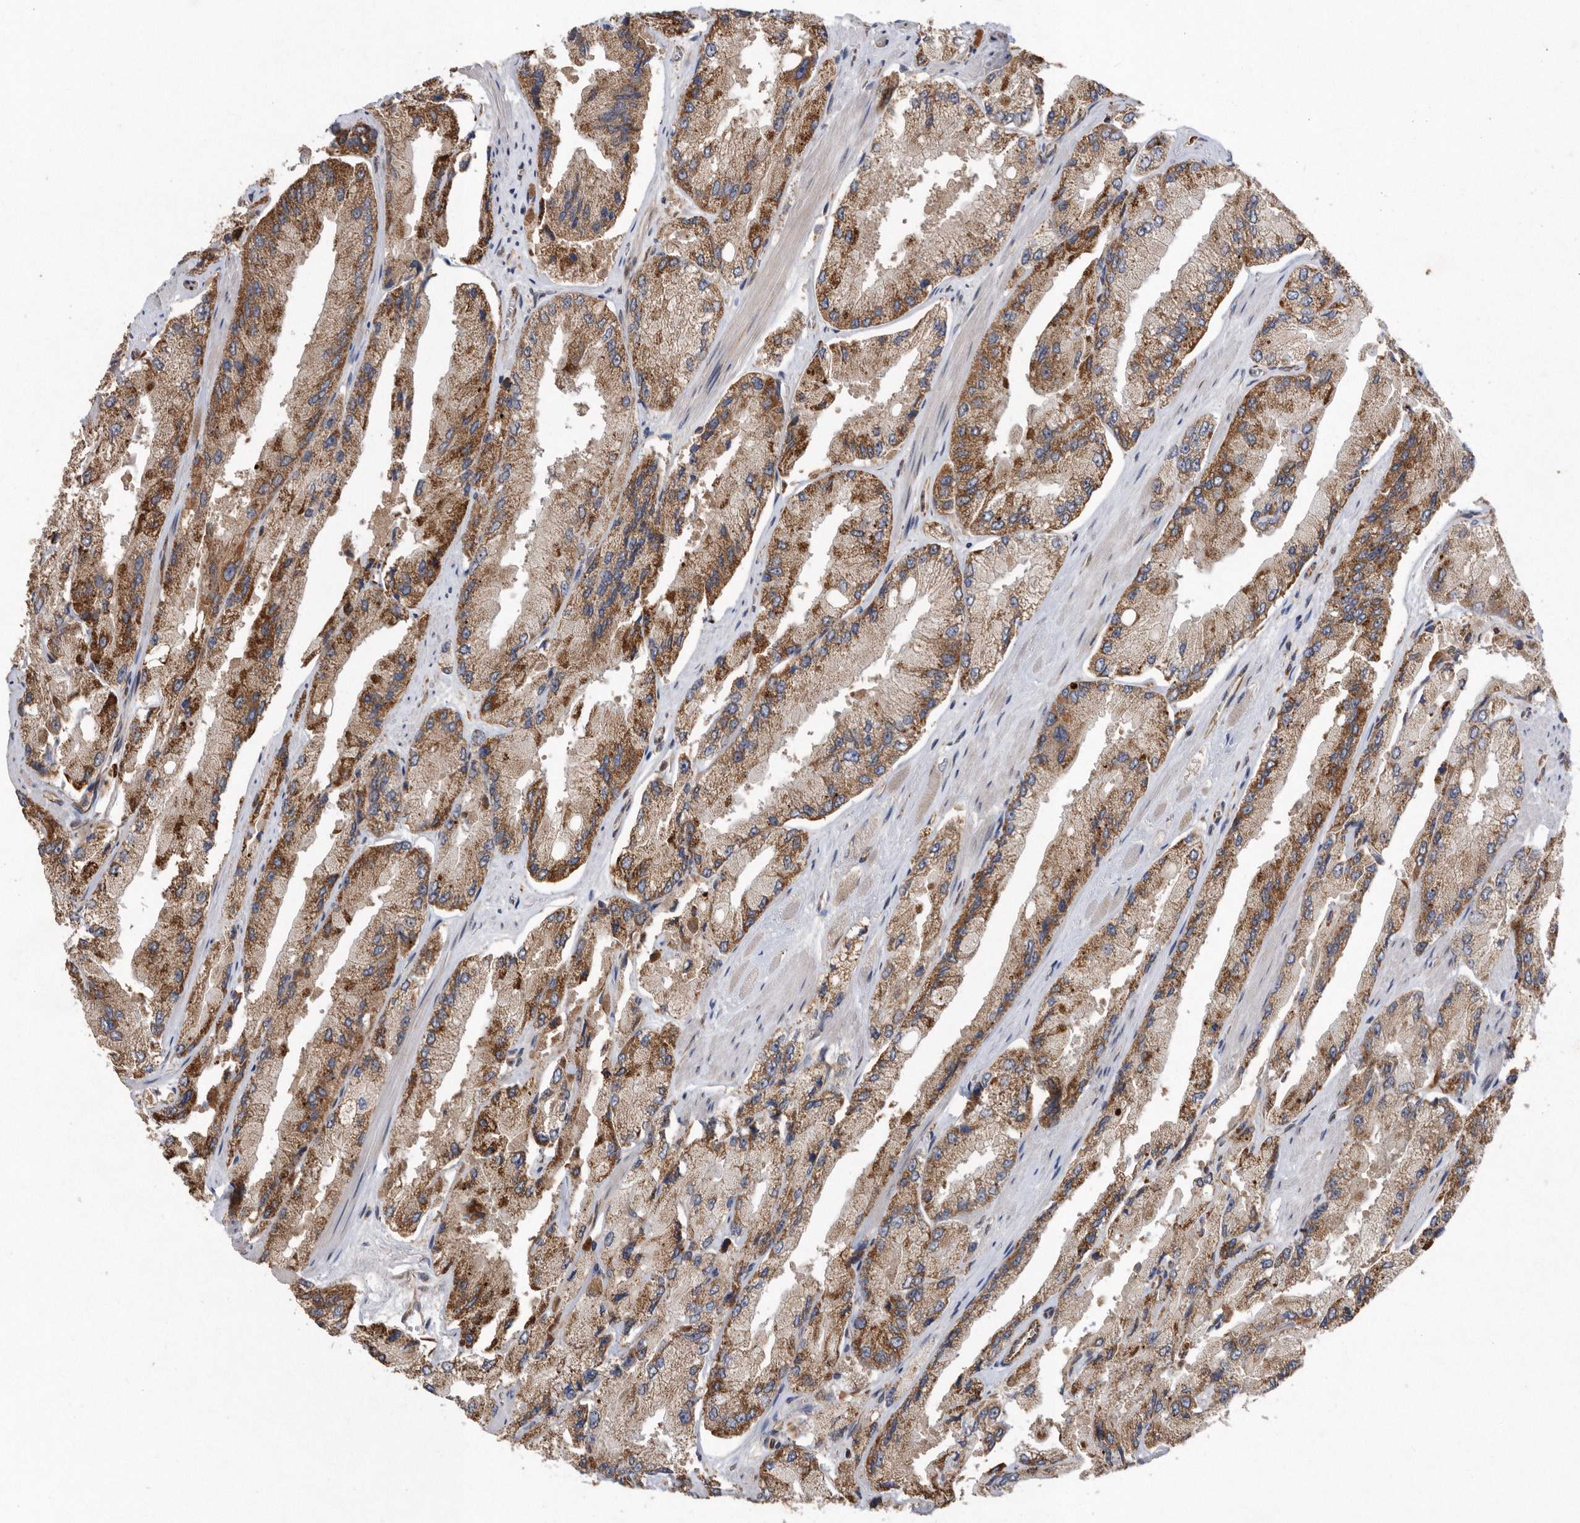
{"staining": {"intensity": "moderate", "quantity": ">75%", "location": "cytoplasmic/membranous"}, "tissue": "prostate cancer", "cell_type": "Tumor cells", "image_type": "cancer", "snomed": [{"axis": "morphology", "description": "Adenocarcinoma, High grade"}, {"axis": "topography", "description": "Prostate"}], "caption": "Adenocarcinoma (high-grade) (prostate) stained for a protein exhibits moderate cytoplasmic/membranous positivity in tumor cells.", "gene": "PON2", "patient": {"sex": "male", "age": 58}}